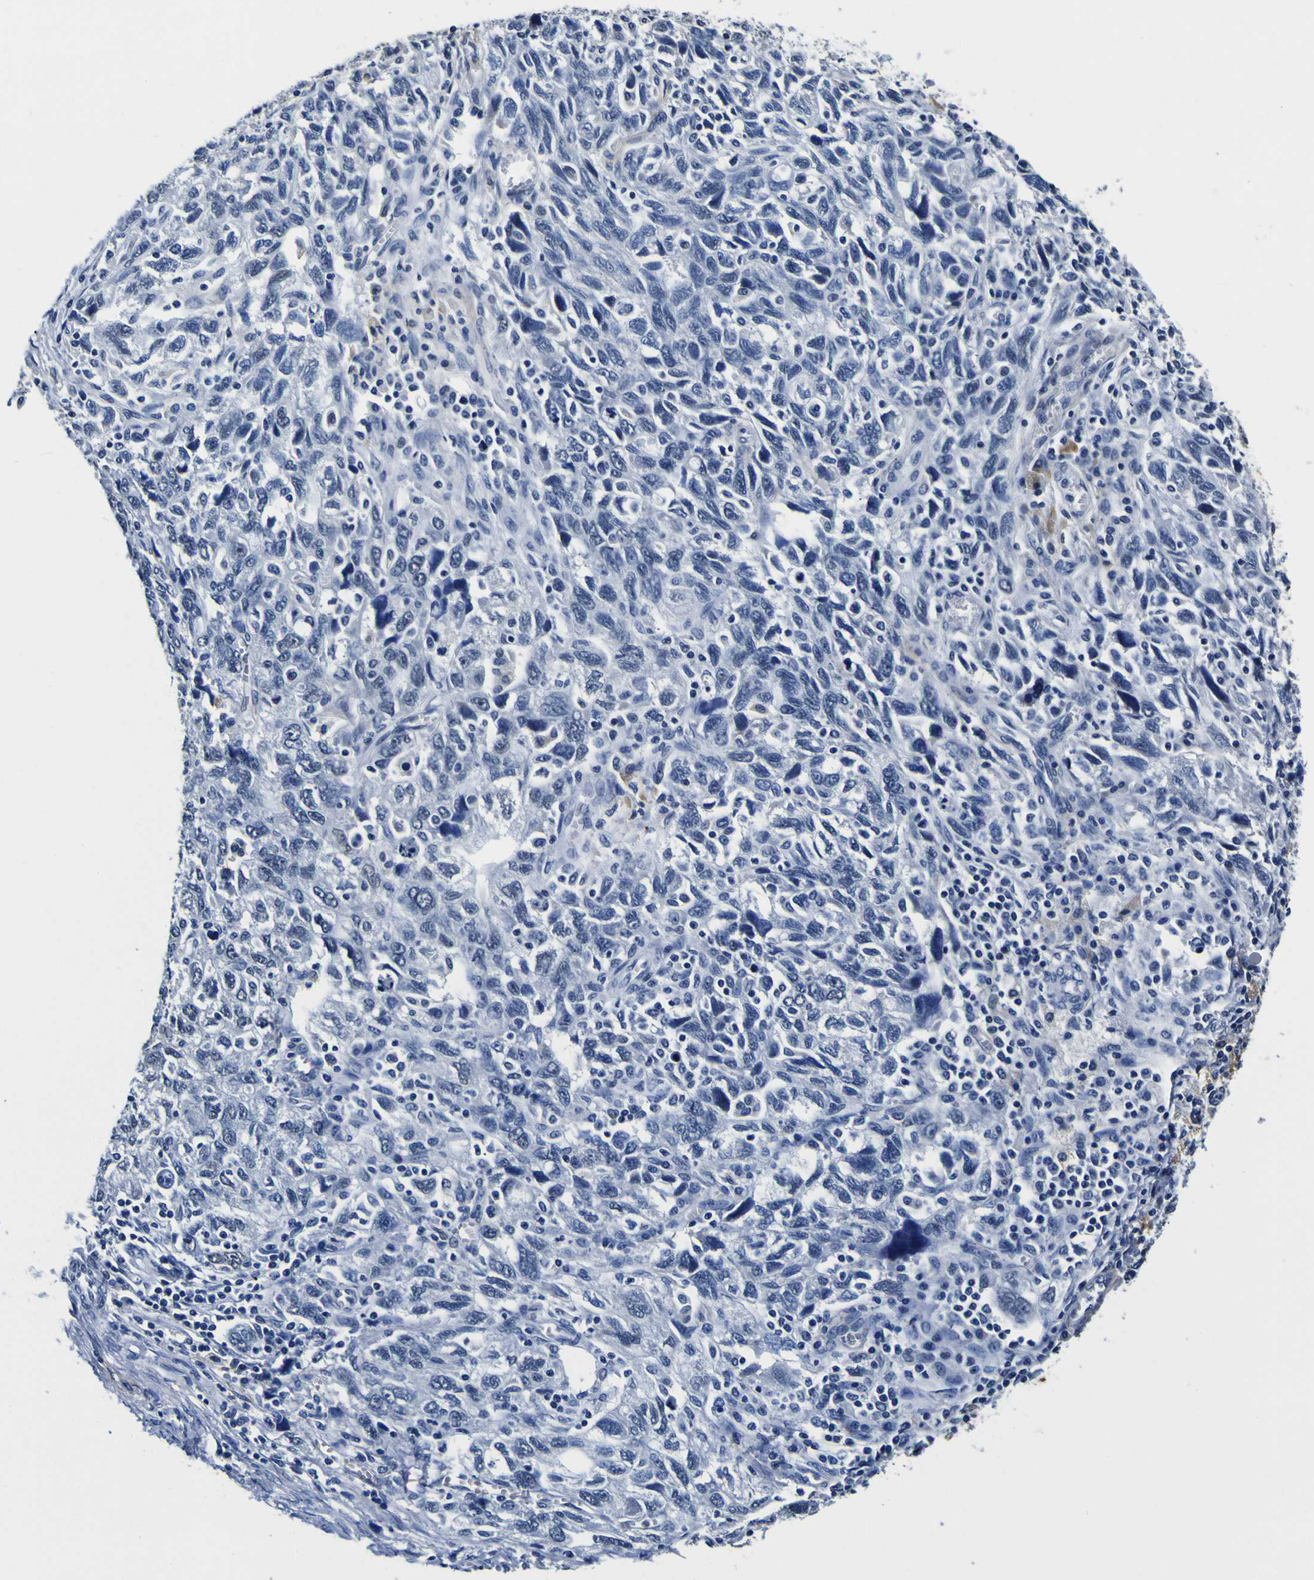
{"staining": {"intensity": "negative", "quantity": "none", "location": "none"}, "tissue": "ovarian cancer", "cell_type": "Tumor cells", "image_type": "cancer", "snomed": [{"axis": "morphology", "description": "Carcinoma, NOS"}, {"axis": "morphology", "description": "Cystadenocarcinoma, serous, NOS"}, {"axis": "topography", "description": "Ovary"}], "caption": "Tumor cells show no significant protein positivity in ovarian cancer.", "gene": "POSTN", "patient": {"sex": "female", "age": 69}}